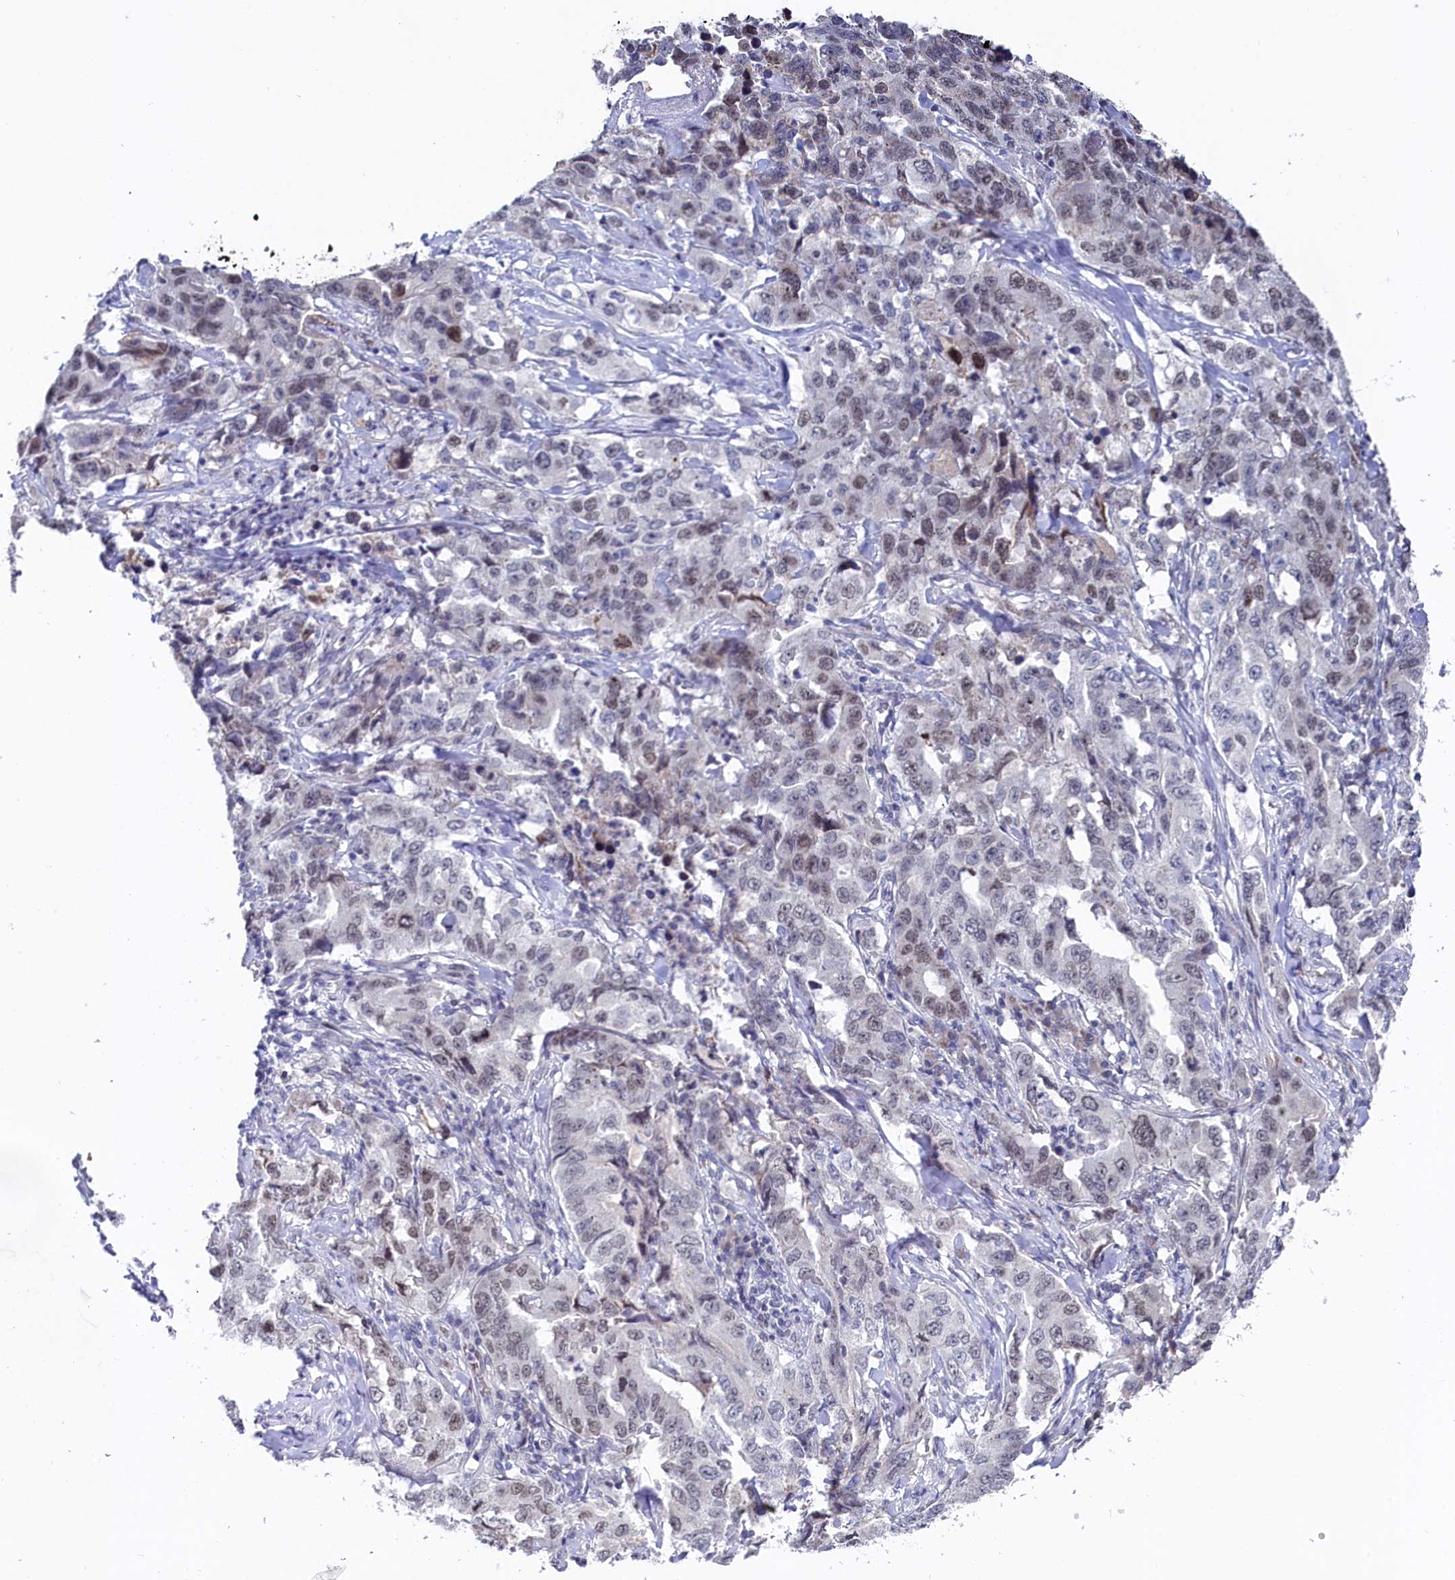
{"staining": {"intensity": "moderate", "quantity": "<25%", "location": "nuclear"}, "tissue": "lung cancer", "cell_type": "Tumor cells", "image_type": "cancer", "snomed": [{"axis": "morphology", "description": "Adenocarcinoma, NOS"}, {"axis": "topography", "description": "Lung"}], "caption": "Immunohistochemical staining of lung cancer (adenocarcinoma) displays moderate nuclear protein staining in about <25% of tumor cells.", "gene": "TIGD4", "patient": {"sex": "female", "age": 51}}